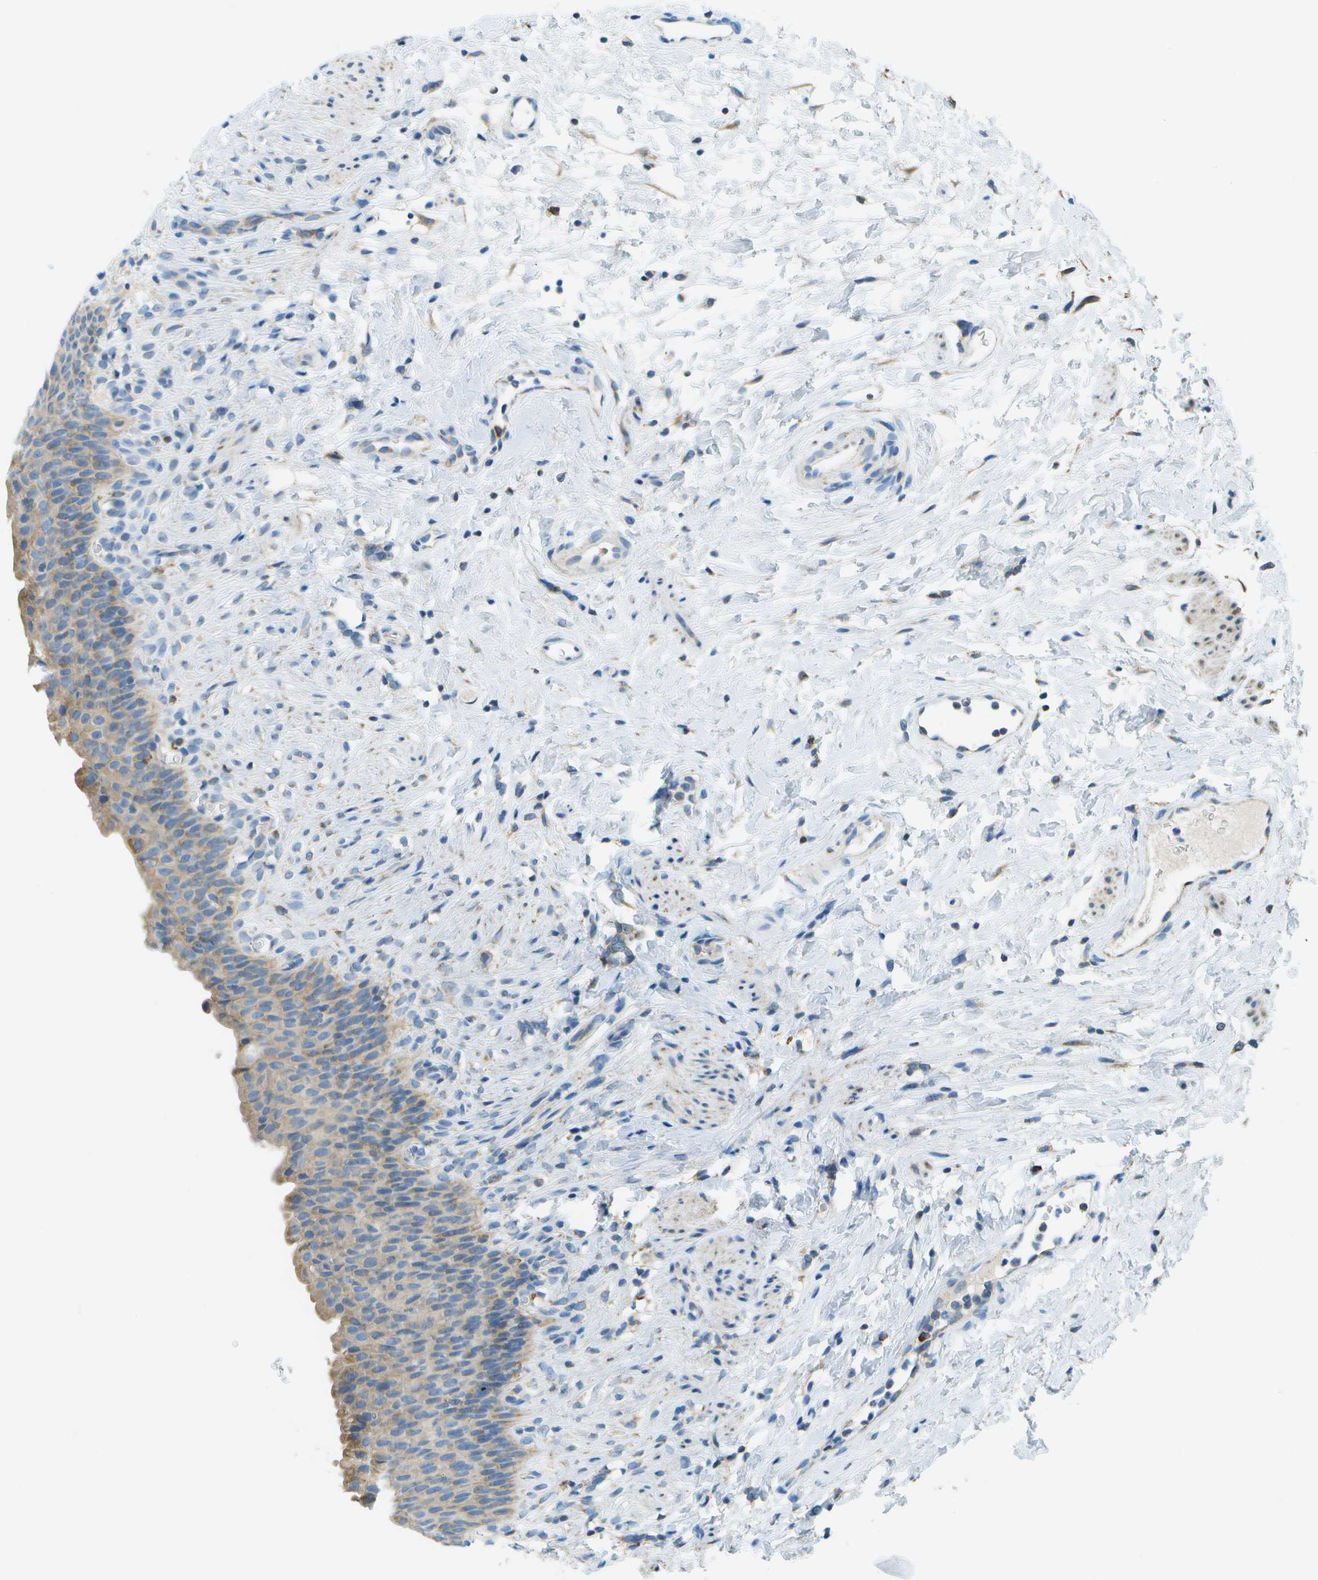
{"staining": {"intensity": "weak", "quantity": ">75%", "location": "cytoplasmic/membranous"}, "tissue": "urinary bladder", "cell_type": "Urothelial cells", "image_type": "normal", "snomed": [{"axis": "morphology", "description": "Normal tissue, NOS"}, {"axis": "topography", "description": "Urinary bladder"}], "caption": "Immunohistochemical staining of unremarkable human urinary bladder demonstrates >75% levels of weak cytoplasmic/membranous protein positivity in about >75% of urothelial cells. (DAB = brown stain, brightfield microscopy at high magnification).", "gene": "PTGIS", "patient": {"sex": "female", "age": 79}}